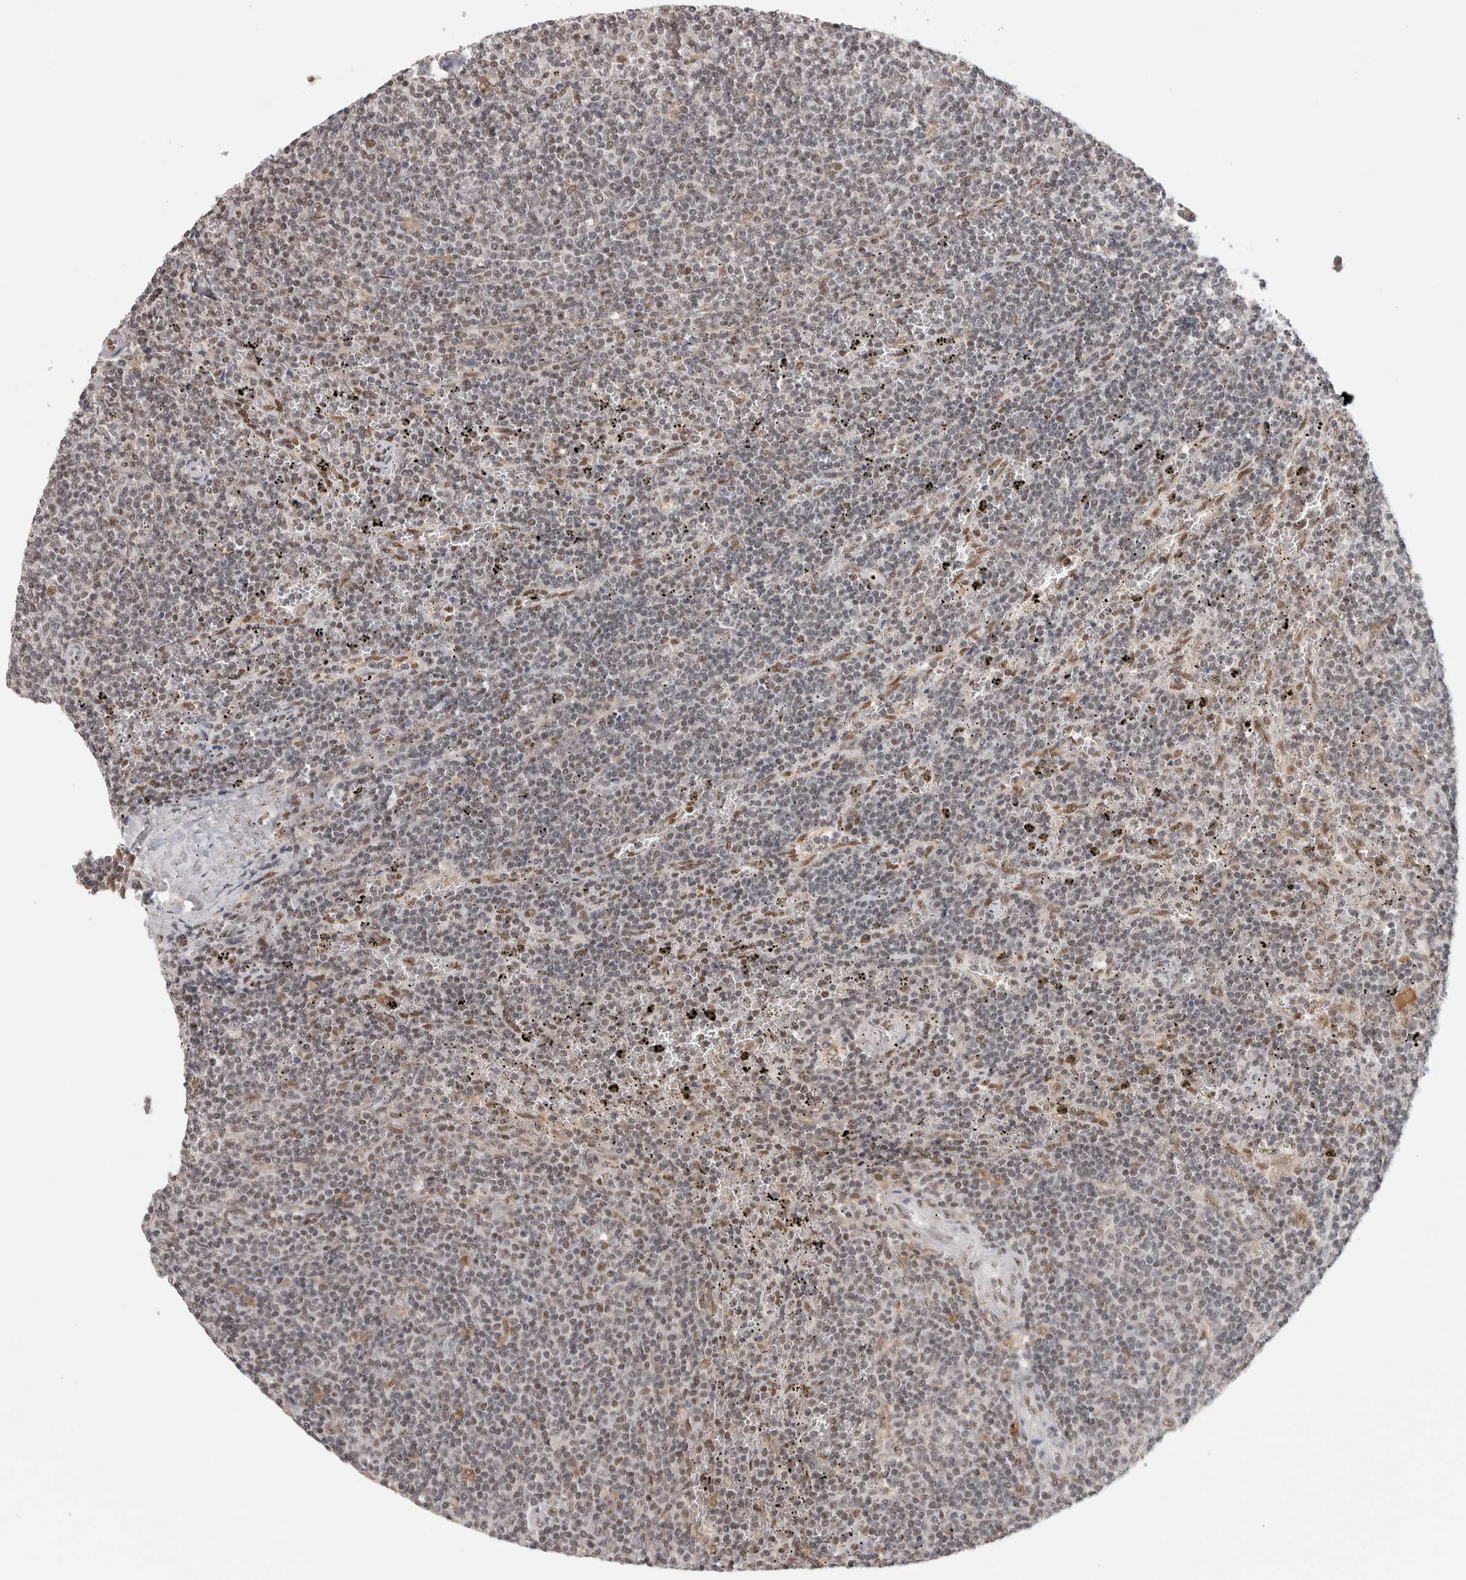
{"staining": {"intensity": "weak", "quantity": "<25%", "location": "nuclear"}, "tissue": "lymphoma", "cell_type": "Tumor cells", "image_type": "cancer", "snomed": [{"axis": "morphology", "description": "Malignant lymphoma, non-Hodgkin's type, Low grade"}, {"axis": "topography", "description": "Spleen"}], "caption": "This is an IHC image of human lymphoma. There is no positivity in tumor cells.", "gene": "ZNF830", "patient": {"sex": "female", "age": 50}}